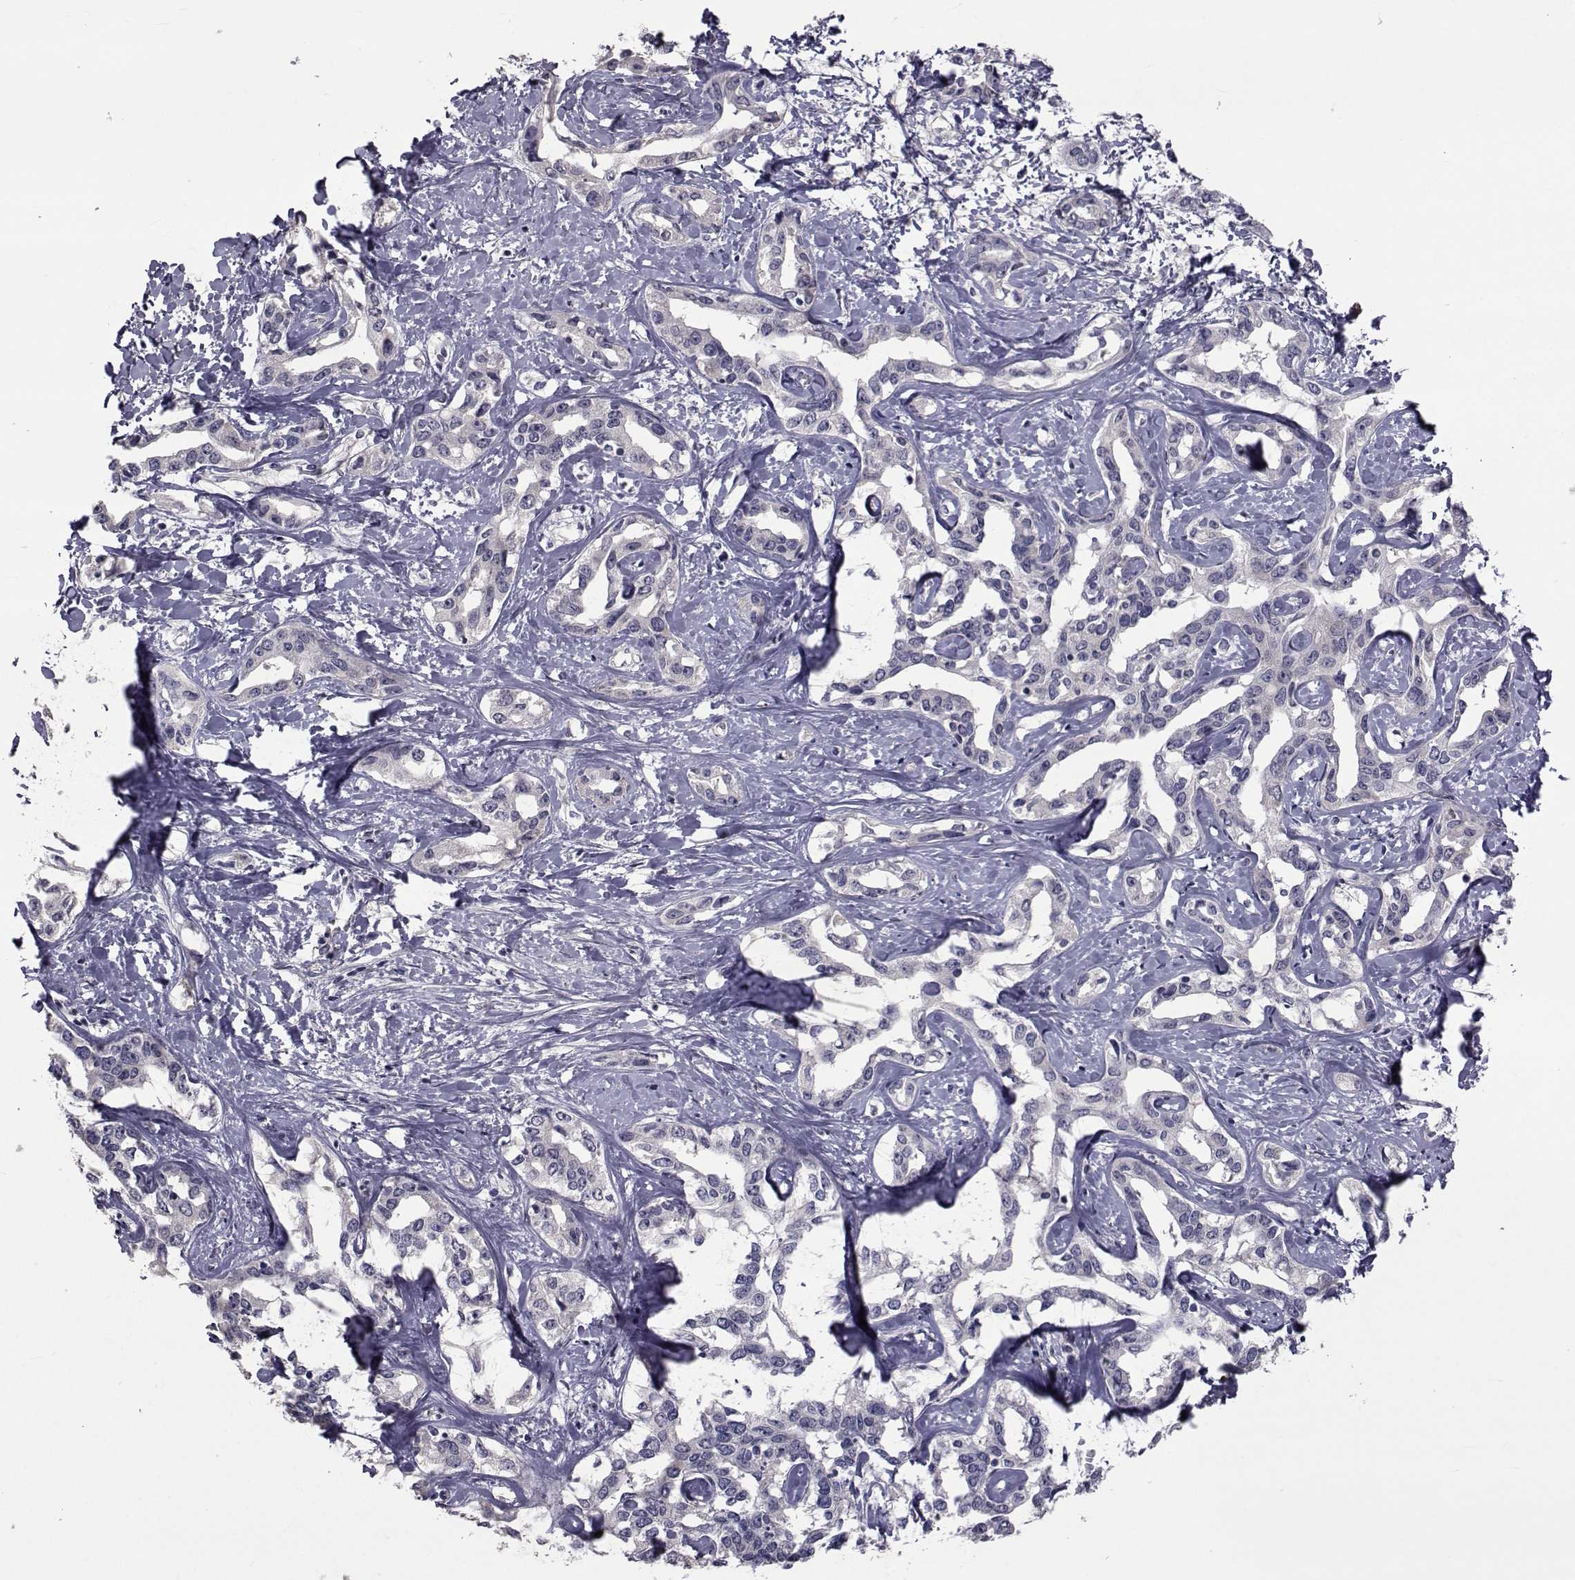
{"staining": {"intensity": "negative", "quantity": "none", "location": "none"}, "tissue": "liver cancer", "cell_type": "Tumor cells", "image_type": "cancer", "snomed": [{"axis": "morphology", "description": "Cholangiocarcinoma"}, {"axis": "topography", "description": "Liver"}], "caption": "A histopathology image of human liver cancer (cholangiocarcinoma) is negative for staining in tumor cells.", "gene": "CFAP74", "patient": {"sex": "male", "age": 59}}